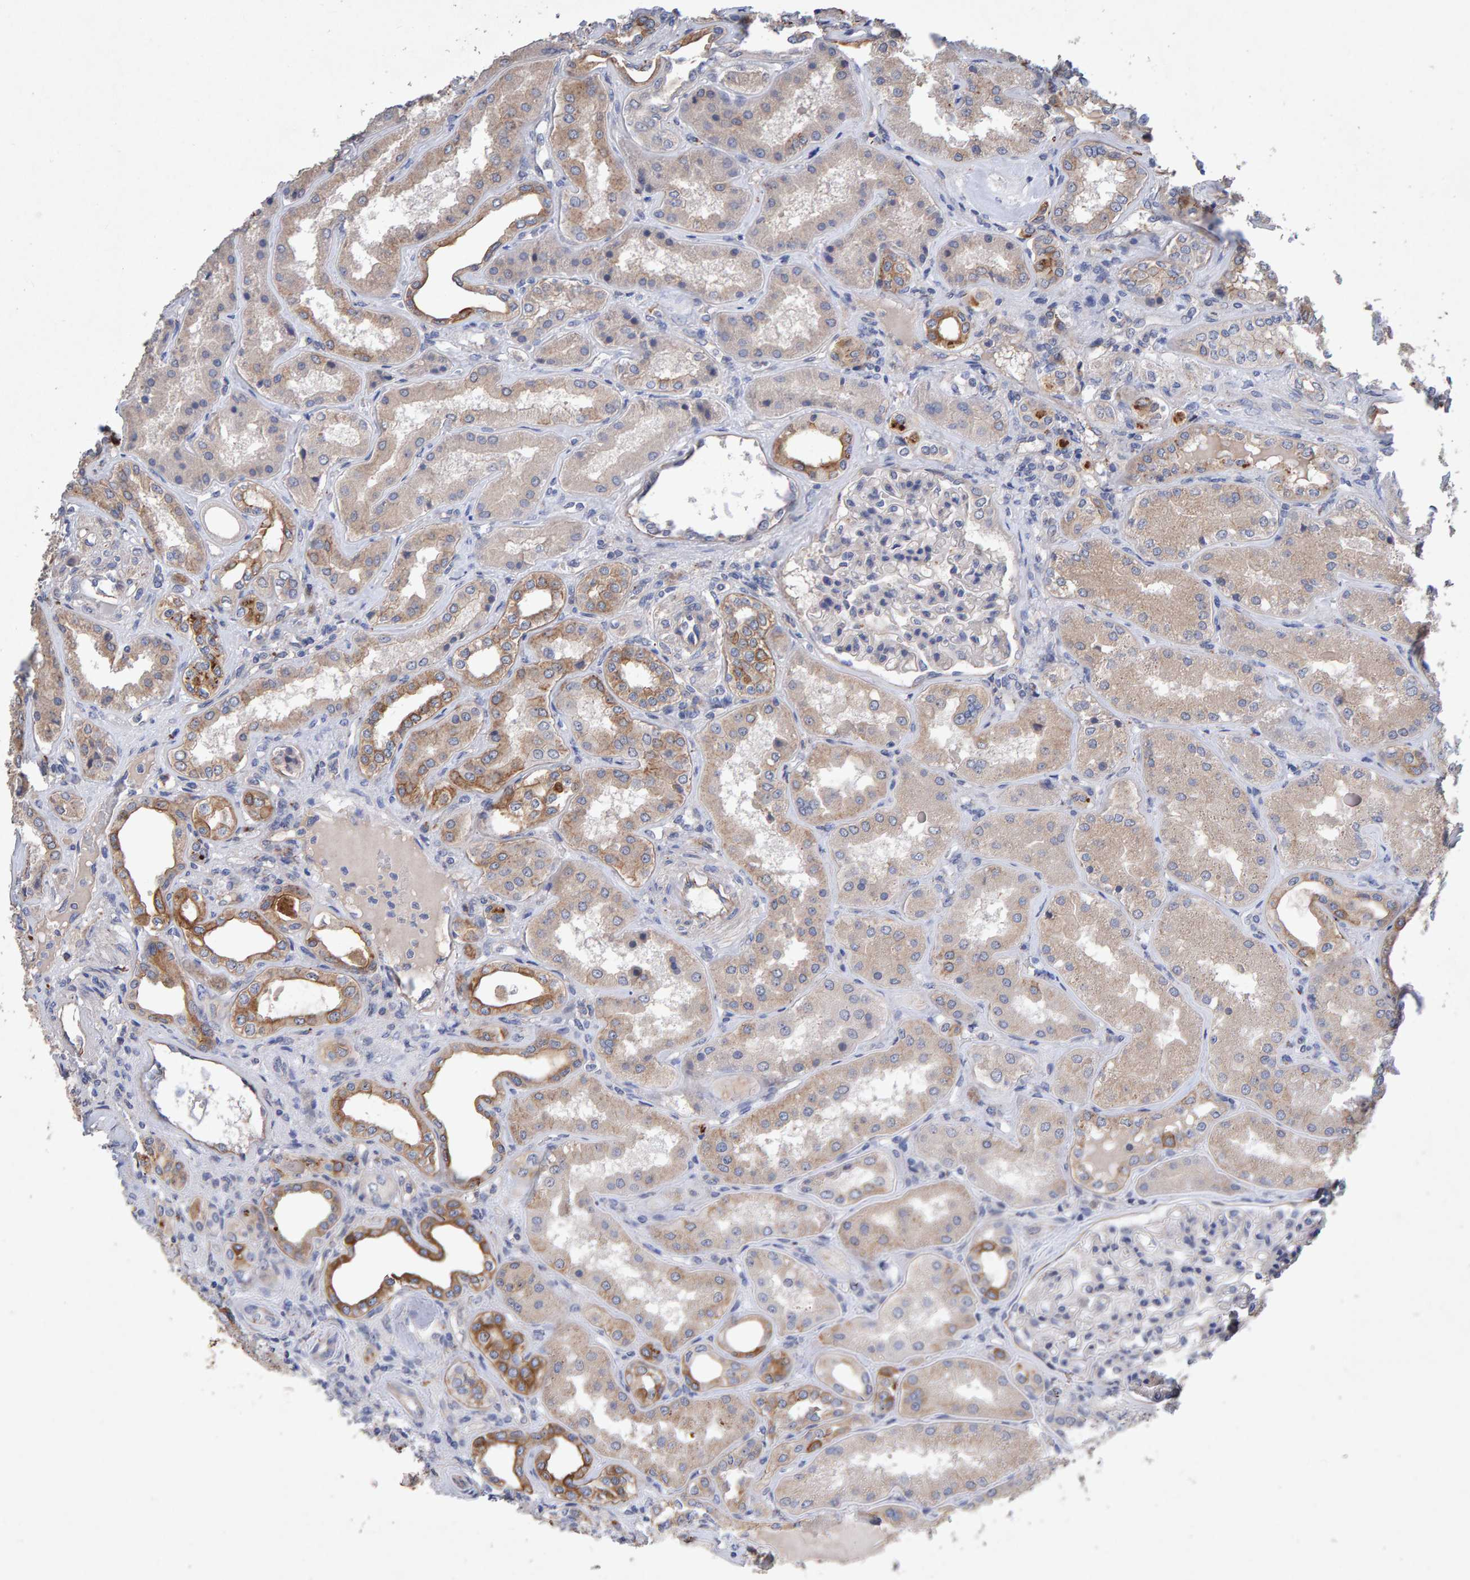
{"staining": {"intensity": "negative", "quantity": "none", "location": "none"}, "tissue": "kidney", "cell_type": "Cells in glomeruli", "image_type": "normal", "snomed": [{"axis": "morphology", "description": "Normal tissue, NOS"}, {"axis": "topography", "description": "Kidney"}], "caption": "Immunohistochemistry photomicrograph of unremarkable kidney stained for a protein (brown), which shows no staining in cells in glomeruli.", "gene": "EFR3A", "patient": {"sex": "female", "age": 56}}